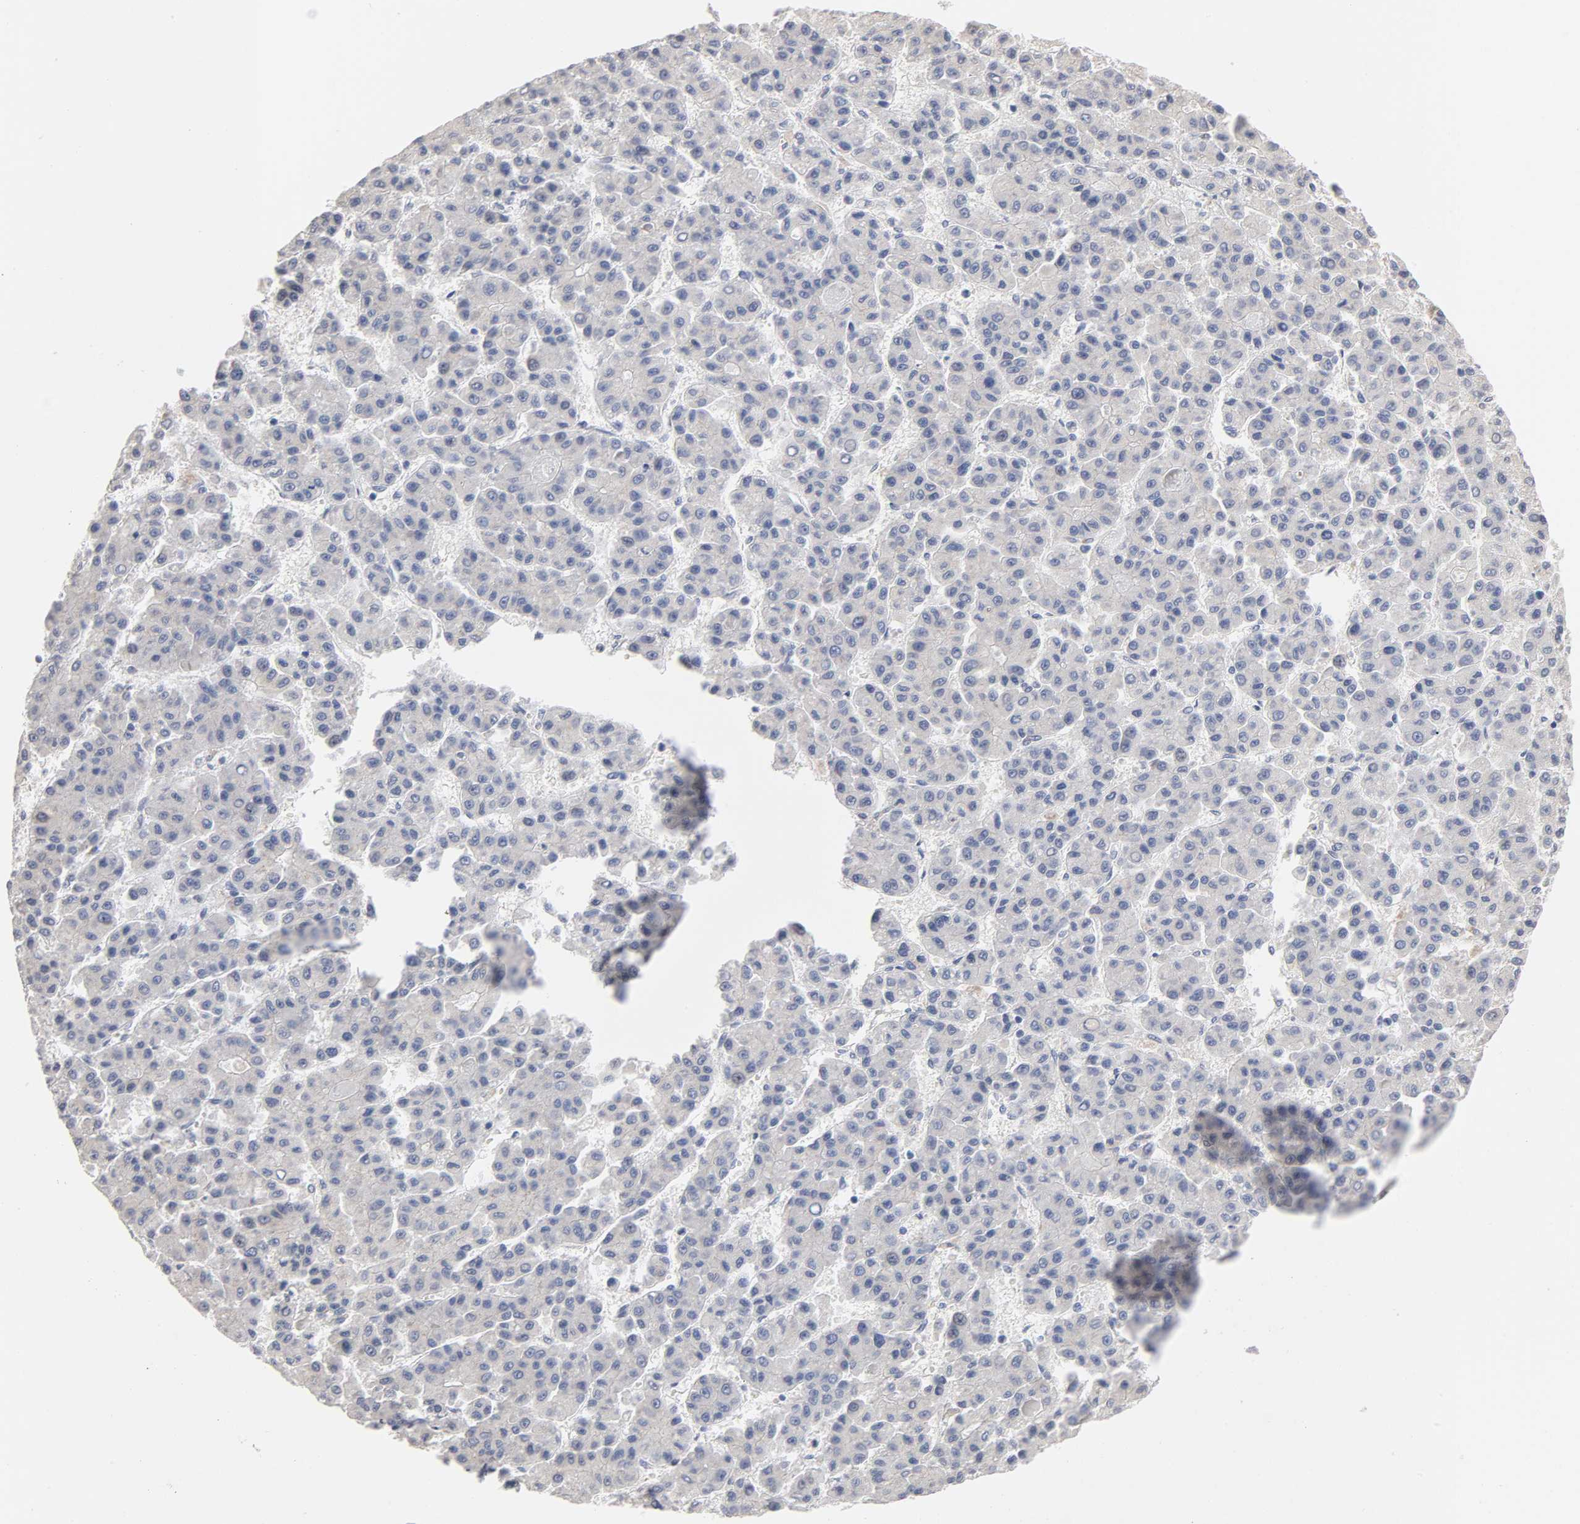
{"staining": {"intensity": "negative", "quantity": "none", "location": "none"}, "tissue": "liver cancer", "cell_type": "Tumor cells", "image_type": "cancer", "snomed": [{"axis": "morphology", "description": "Carcinoma, Hepatocellular, NOS"}, {"axis": "topography", "description": "Liver"}], "caption": "This is a micrograph of IHC staining of liver cancer, which shows no positivity in tumor cells. (Brightfield microscopy of DAB IHC at high magnification).", "gene": "AK7", "patient": {"sex": "male", "age": 70}}